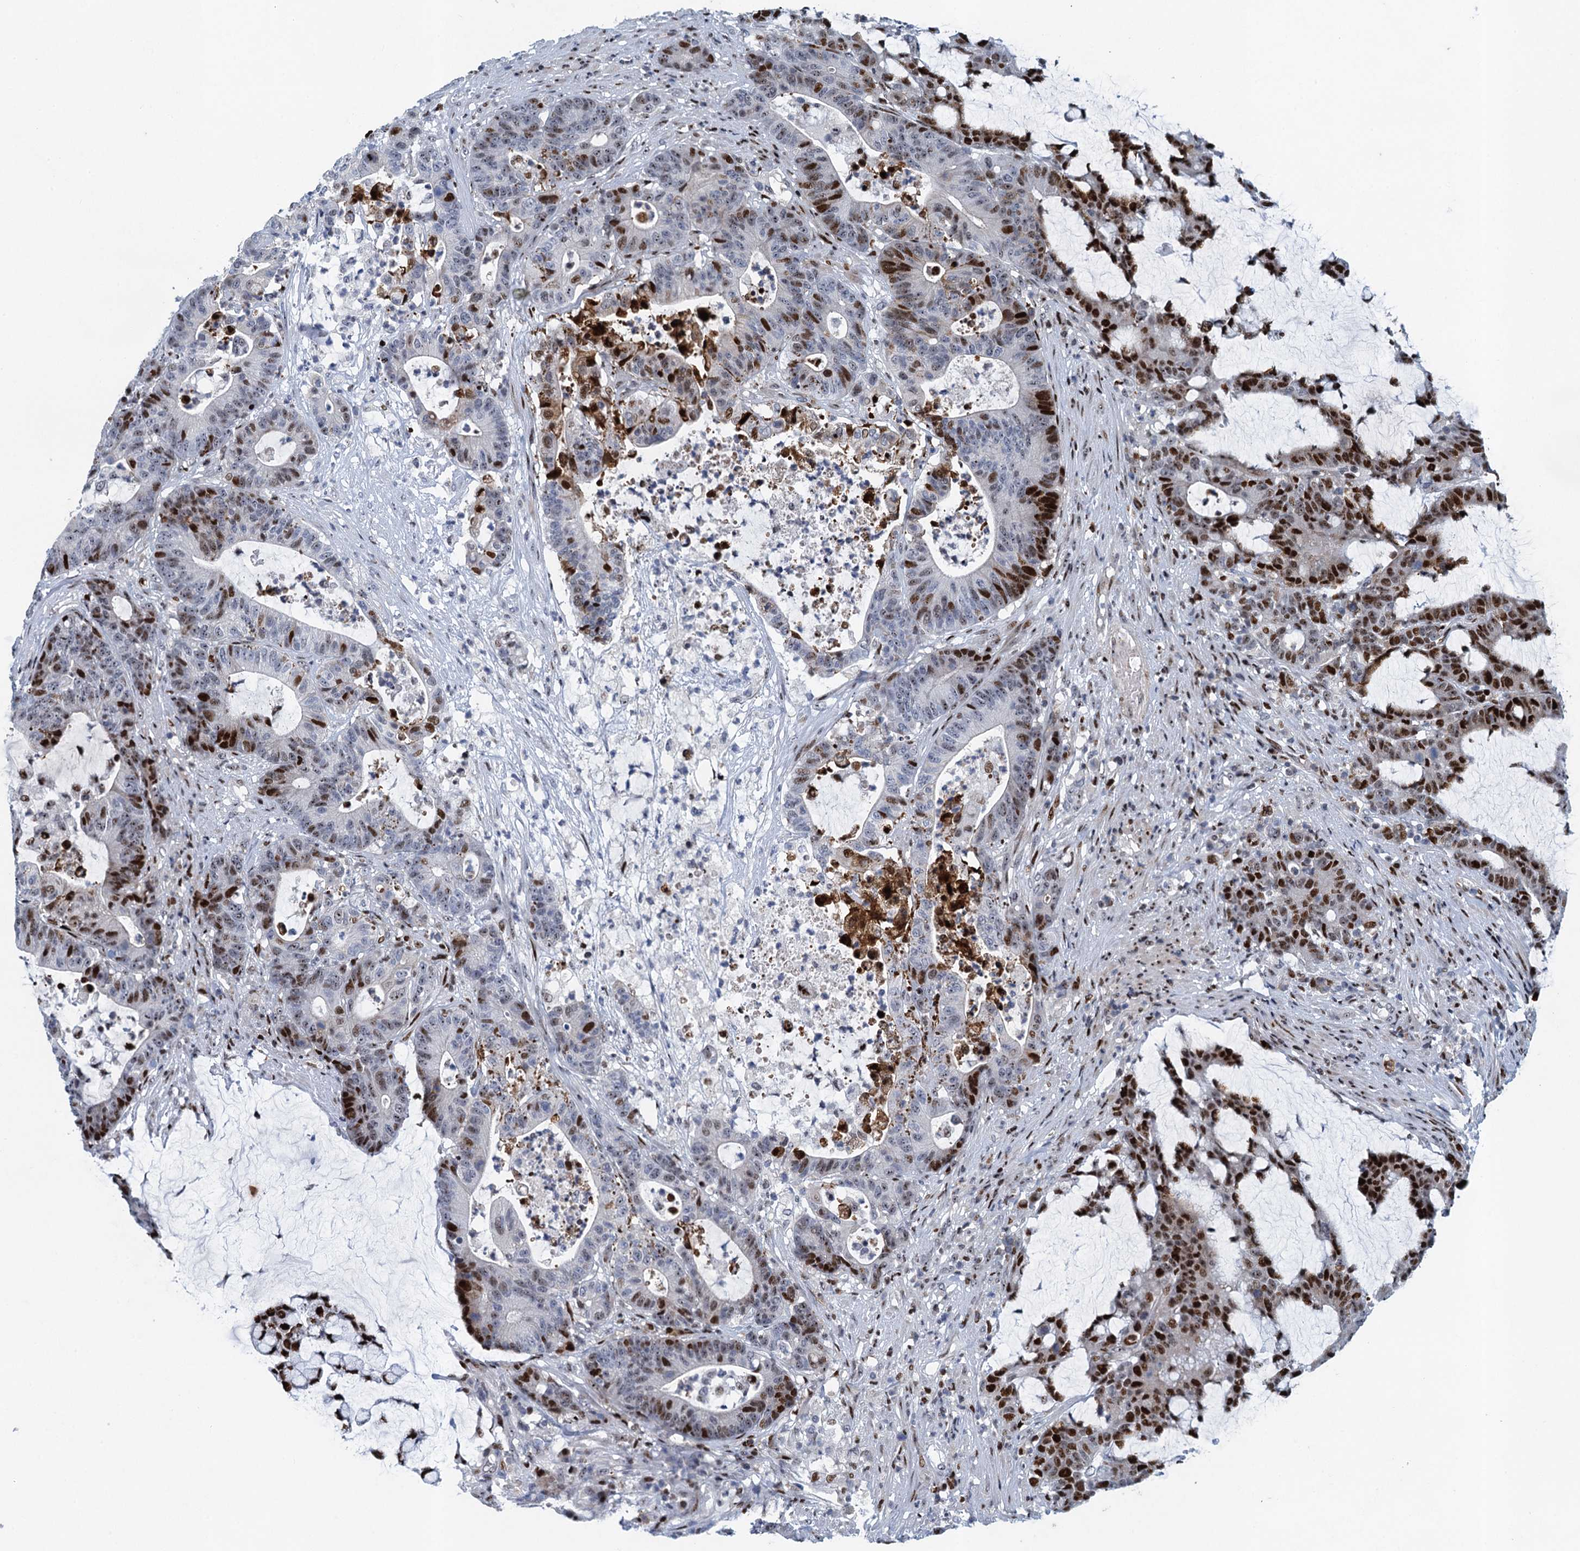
{"staining": {"intensity": "strong", "quantity": "25%-75%", "location": "nuclear"}, "tissue": "colorectal cancer", "cell_type": "Tumor cells", "image_type": "cancer", "snomed": [{"axis": "morphology", "description": "Adenocarcinoma, NOS"}, {"axis": "topography", "description": "Colon"}], "caption": "Colorectal adenocarcinoma stained with a brown dye displays strong nuclear positive staining in about 25%-75% of tumor cells.", "gene": "ANKRD13D", "patient": {"sex": "female", "age": 84}}